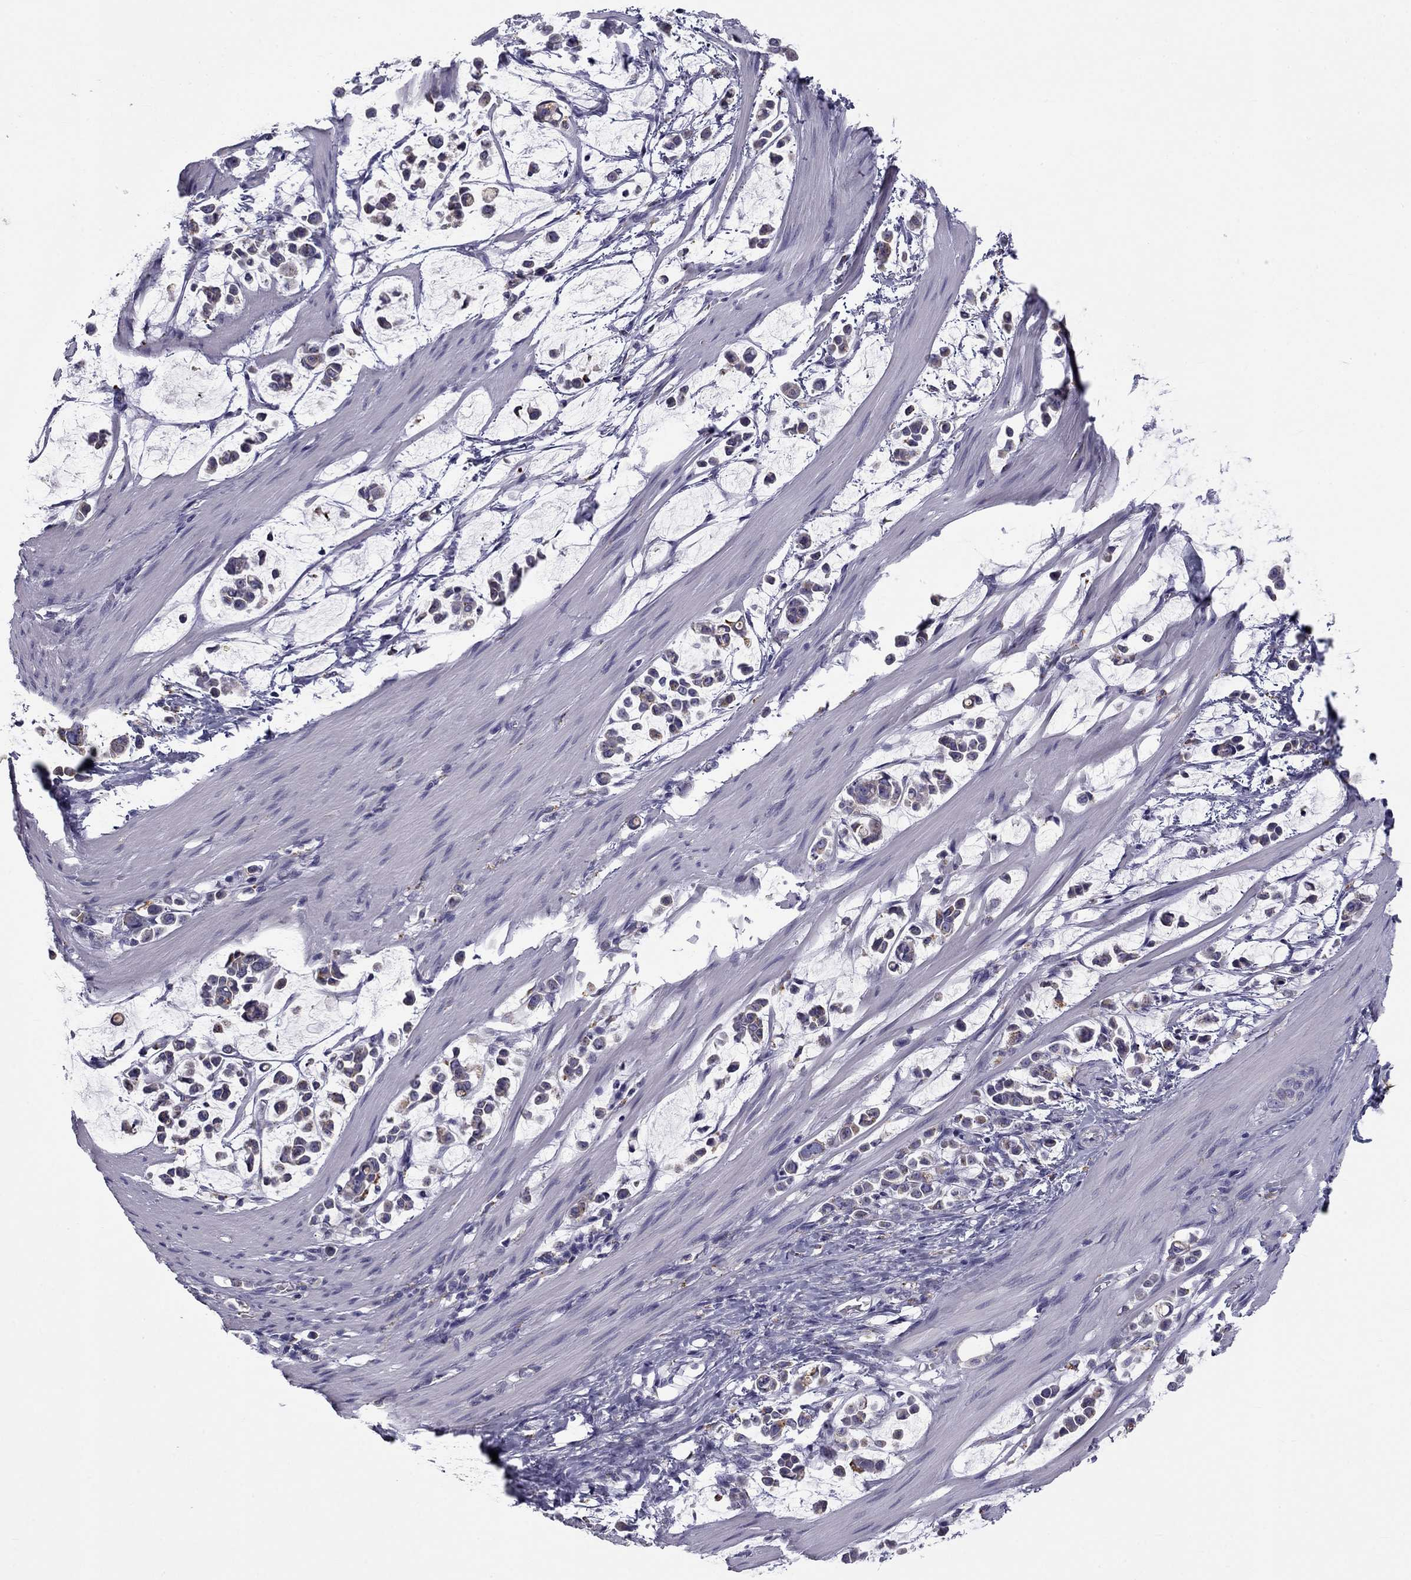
{"staining": {"intensity": "moderate", "quantity": "<25%", "location": "cytoplasmic/membranous"}, "tissue": "stomach cancer", "cell_type": "Tumor cells", "image_type": "cancer", "snomed": [{"axis": "morphology", "description": "Adenocarcinoma, NOS"}, {"axis": "topography", "description": "Stomach"}], "caption": "Immunohistochemical staining of stomach cancer (adenocarcinoma) displays low levels of moderate cytoplasmic/membranous protein staining in about <25% of tumor cells. The staining was performed using DAB, with brown indicating positive protein expression. Nuclei are stained blue with hematoxylin.", "gene": "CLPSL2", "patient": {"sex": "male", "age": 82}}